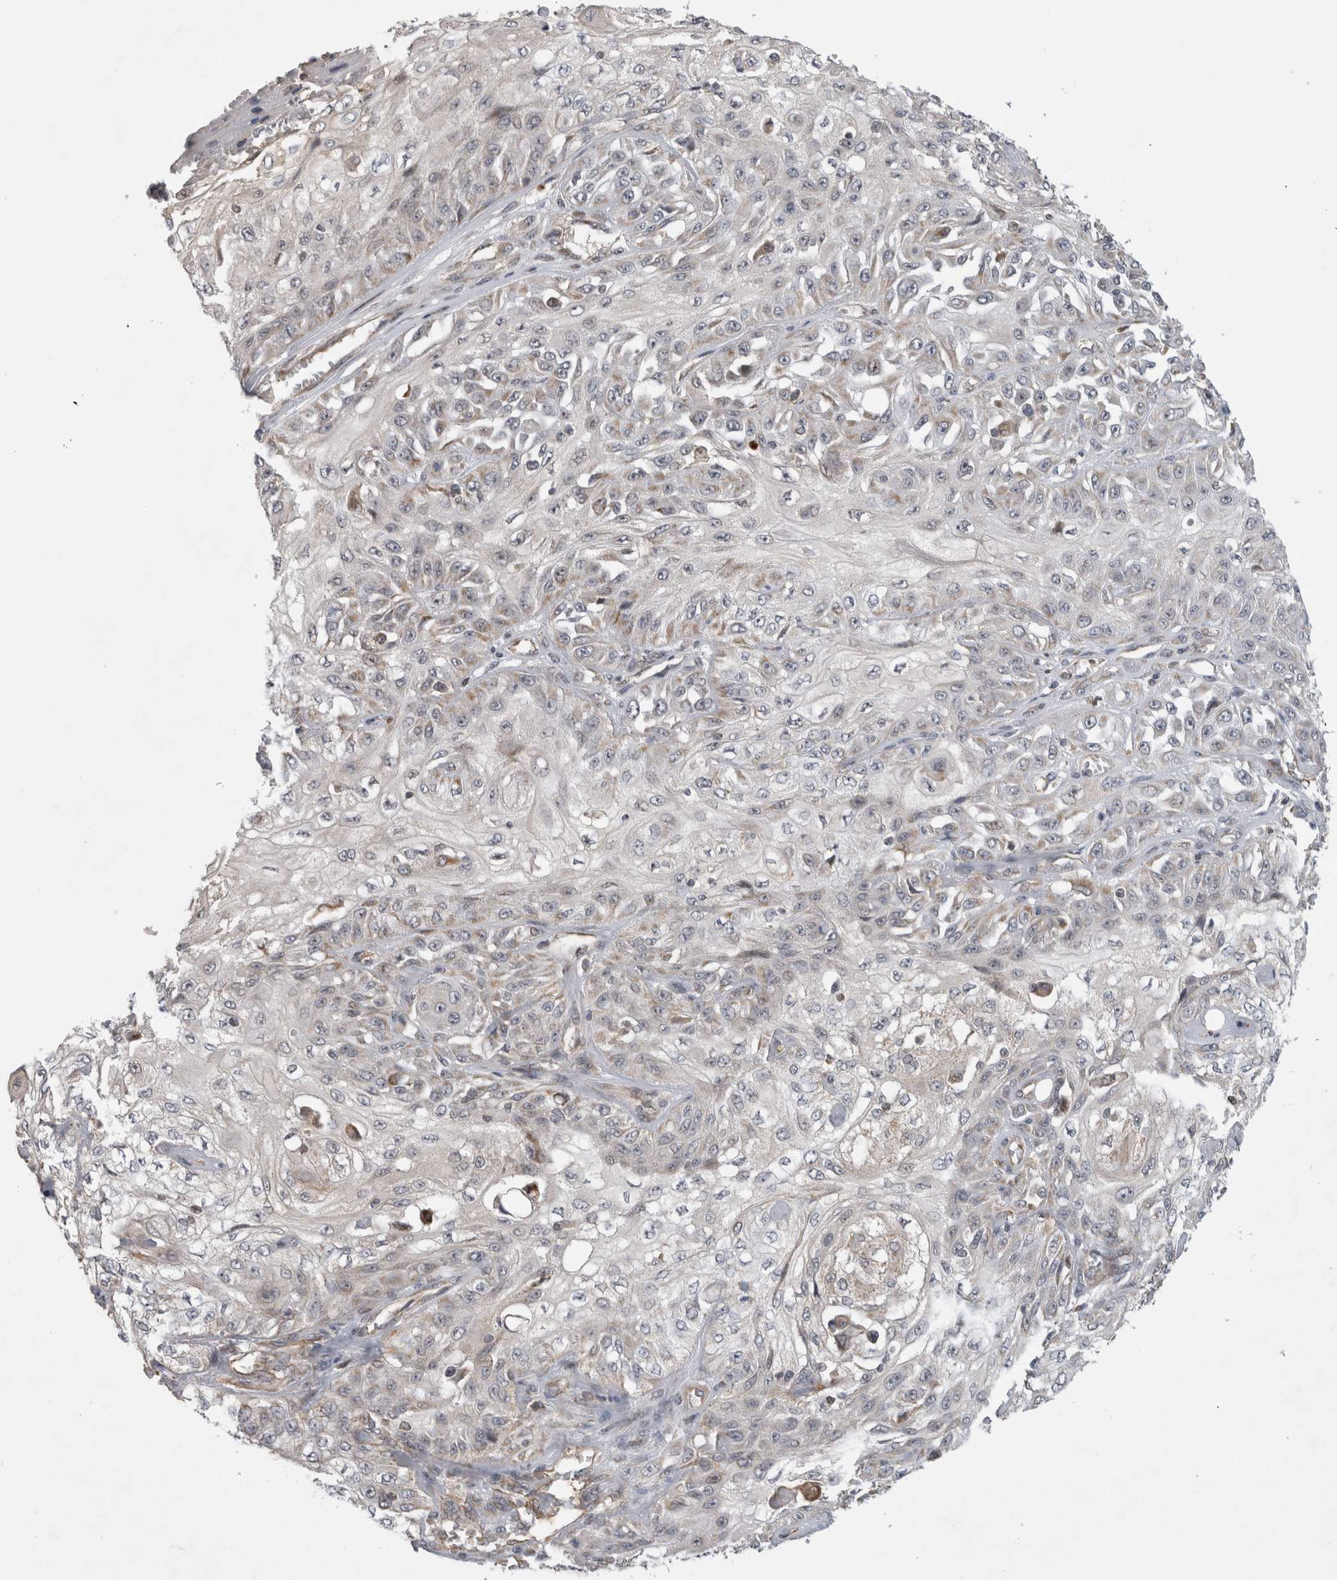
{"staining": {"intensity": "negative", "quantity": "none", "location": "none"}, "tissue": "skin cancer", "cell_type": "Tumor cells", "image_type": "cancer", "snomed": [{"axis": "morphology", "description": "Squamous cell carcinoma, NOS"}, {"axis": "morphology", "description": "Squamous cell carcinoma, metastatic, NOS"}, {"axis": "topography", "description": "Skin"}, {"axis": "topography", "description": "Lymph node"}], "caption": "This image is of skin cancer stained with immunohistochemistry to label a protein in brown with the nuclei are counter-stained blue. There is no expression in tumor cells.", "gene": "KCNIP1", "patient": {"sex": "male", "age": 75}}